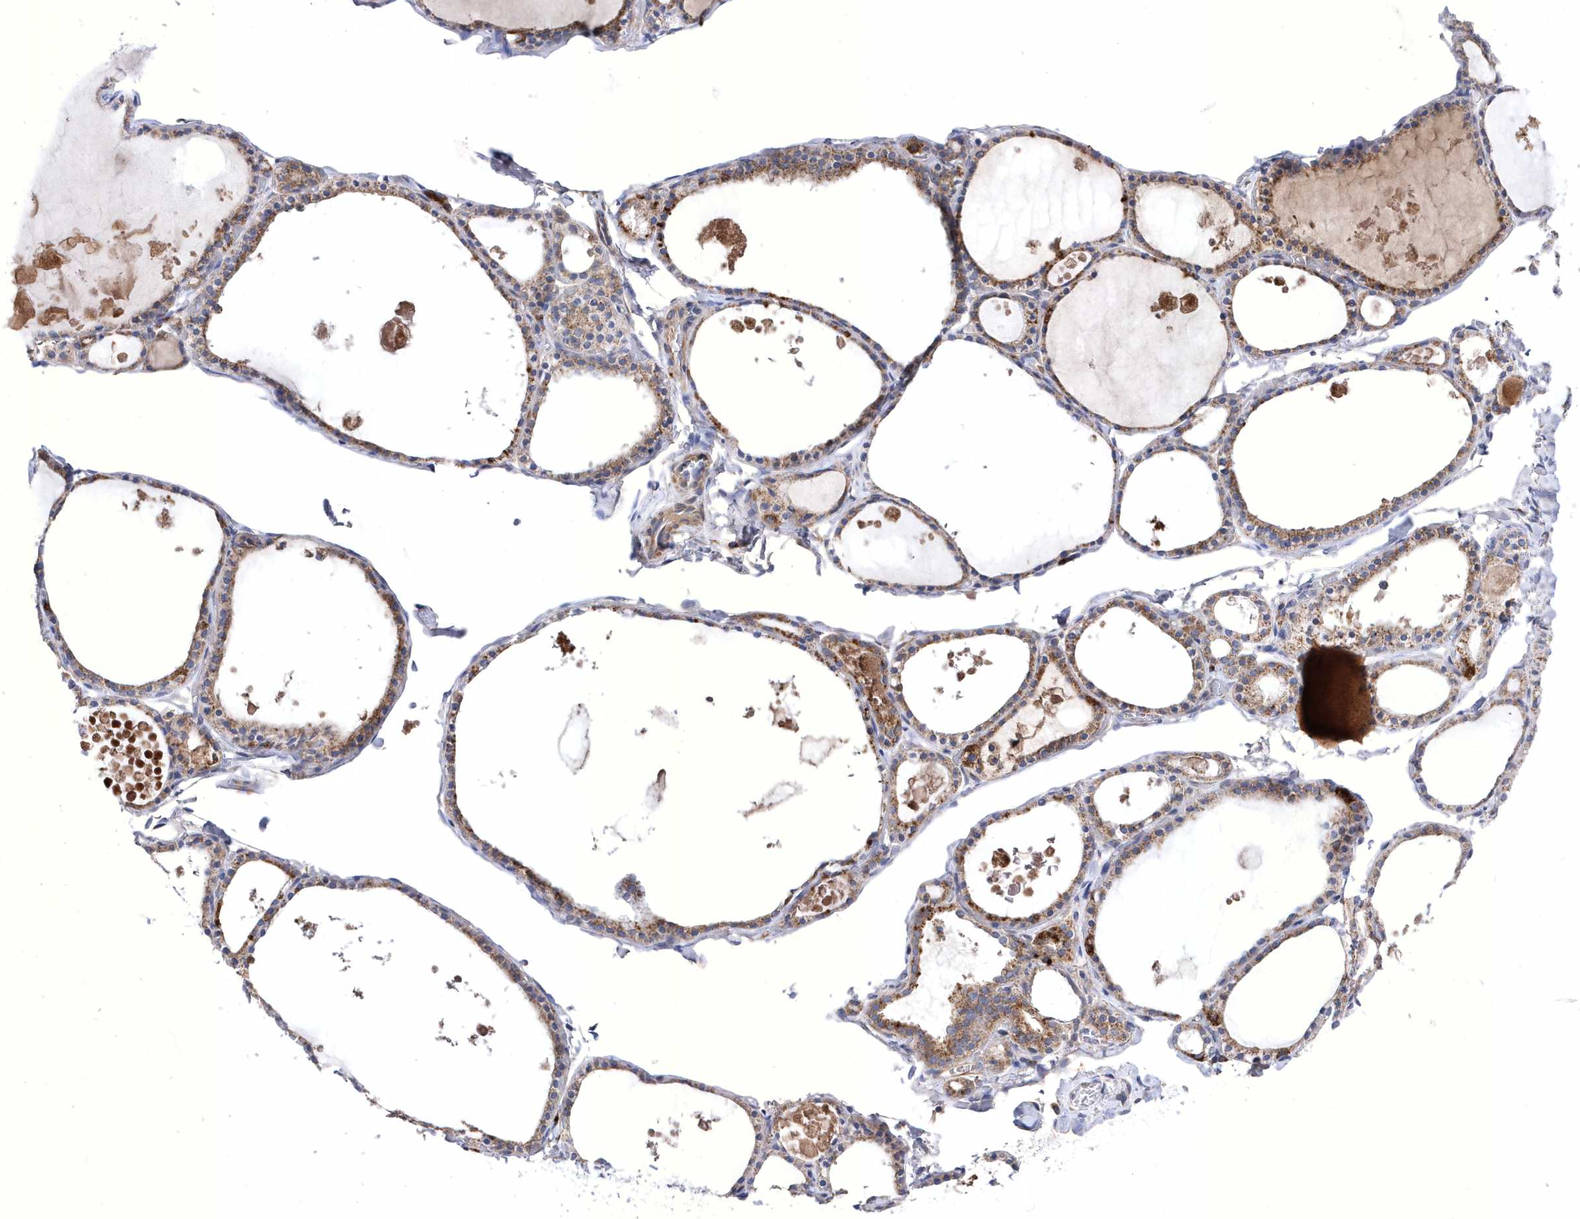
{"staining": {"intensity": "moderate", "quantity": ">75%", "location": "cytoplasmic/membranous"}, "tissue": "thyroid gland", "cell_type": "Glandular cells", "image_type": "normal", "snomed": [{"axis": "morphology", "description": "Normal tissue, NOS"}, {"axis": "topography", "description": "Thyroid gland"}], "caption": "A medium amount of moderate cytoplasmic/membranous staining is seen in about >75% of glandular cells in benign thyroid gland. (DAB IHC with brightfield microscopy, high magnification).", "gene": "METTL8", "patient": {"sex": "male", "age": 56}}